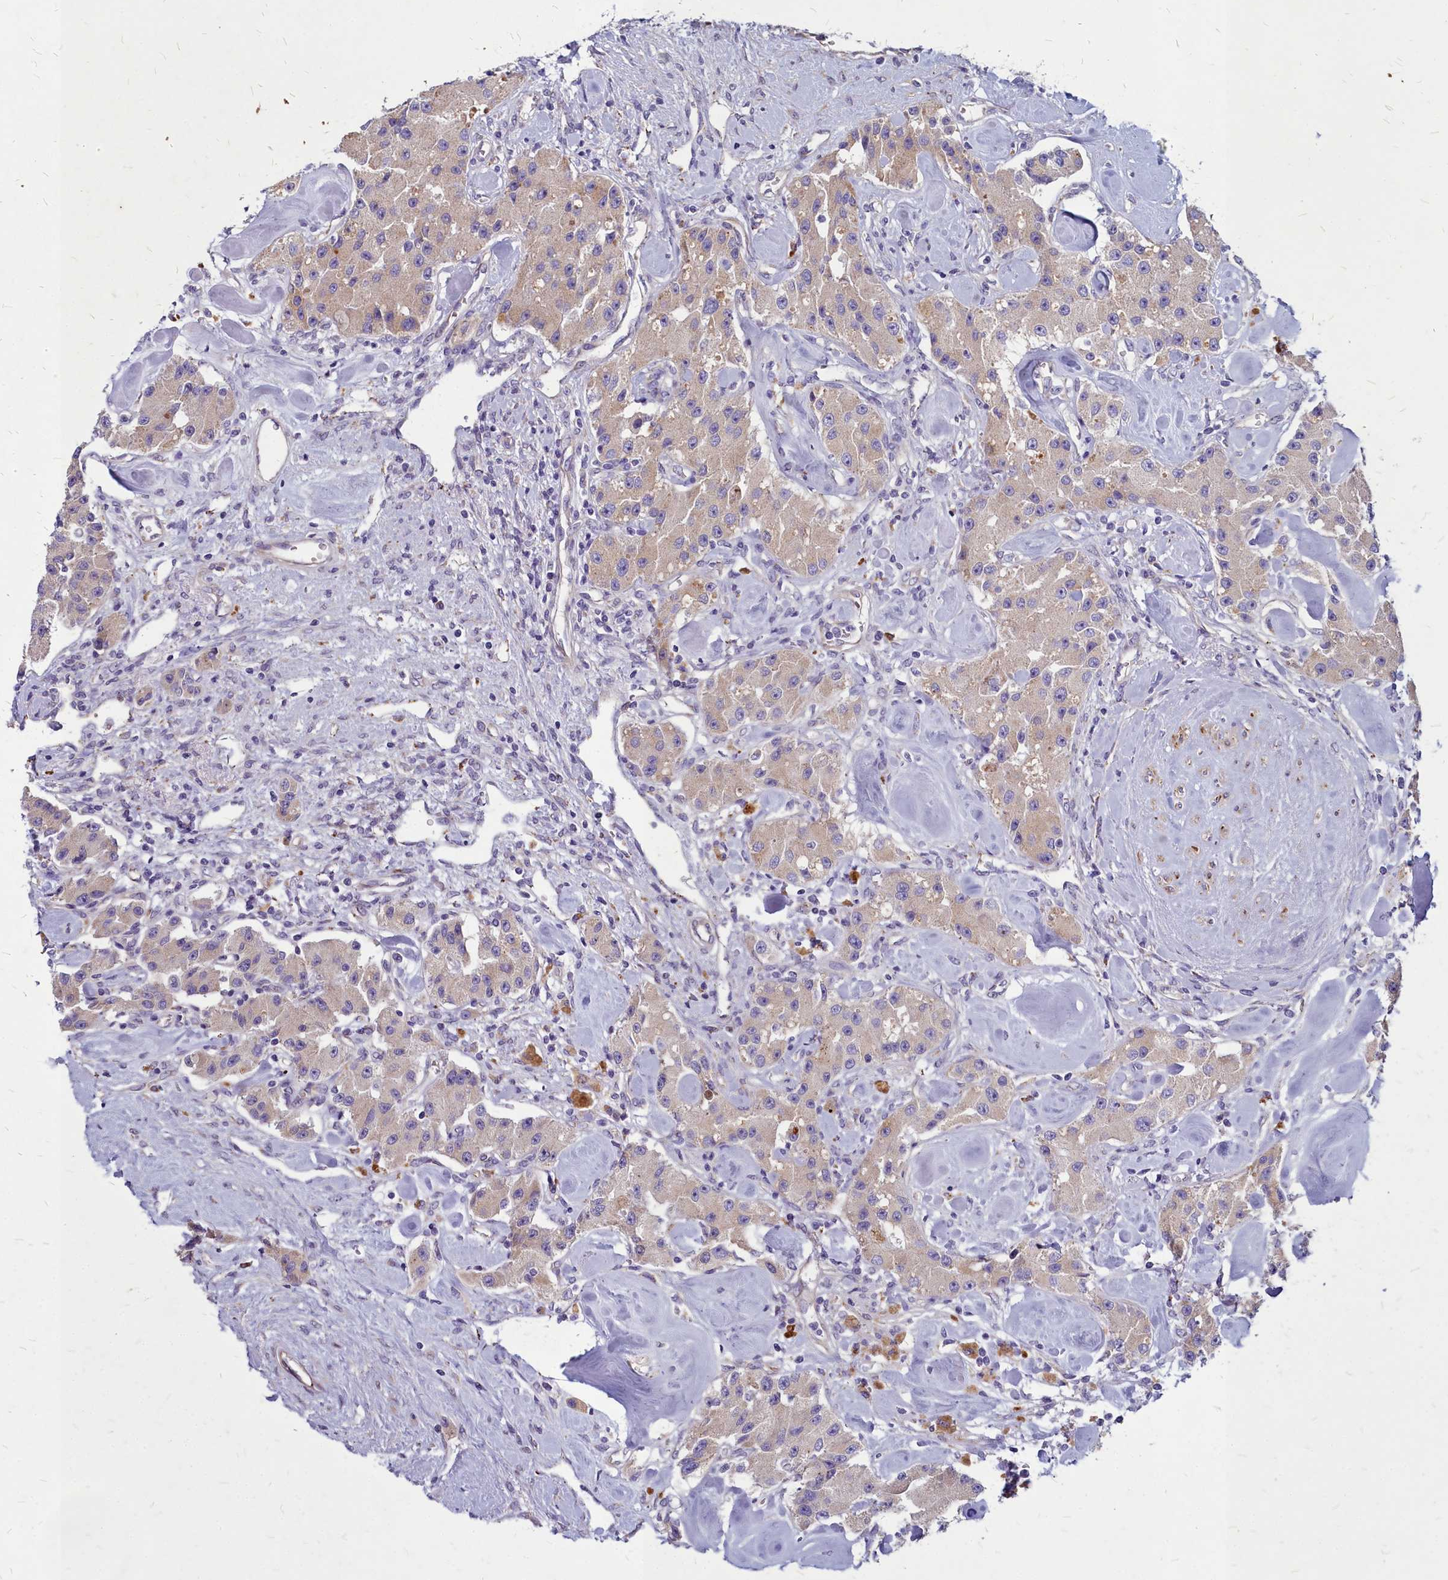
{"staining": {"intensity": "weak", "quantity": ">75%", "location": "cytoplasmic/membranous"}, "tissue": "carcinoid", "cell_type": "Tumor cells", "image_type": "cancer", "snomed": [{"axis": "morphology", "description": "Carcinoid, malignant, NOS"}, {"axis": "topography", "description": "Pancreas"}], "caption": "High-magnification brightfield microscopy of carcinoid stained with DAB (brown) and counterstained with hematoxylin (blue). tumor cells exhibit weak cytoplasmic/membranous staining is present in about>75% of cells.", "gene": "SMPD4", "patient": {"sex": "male", "age": 41}}